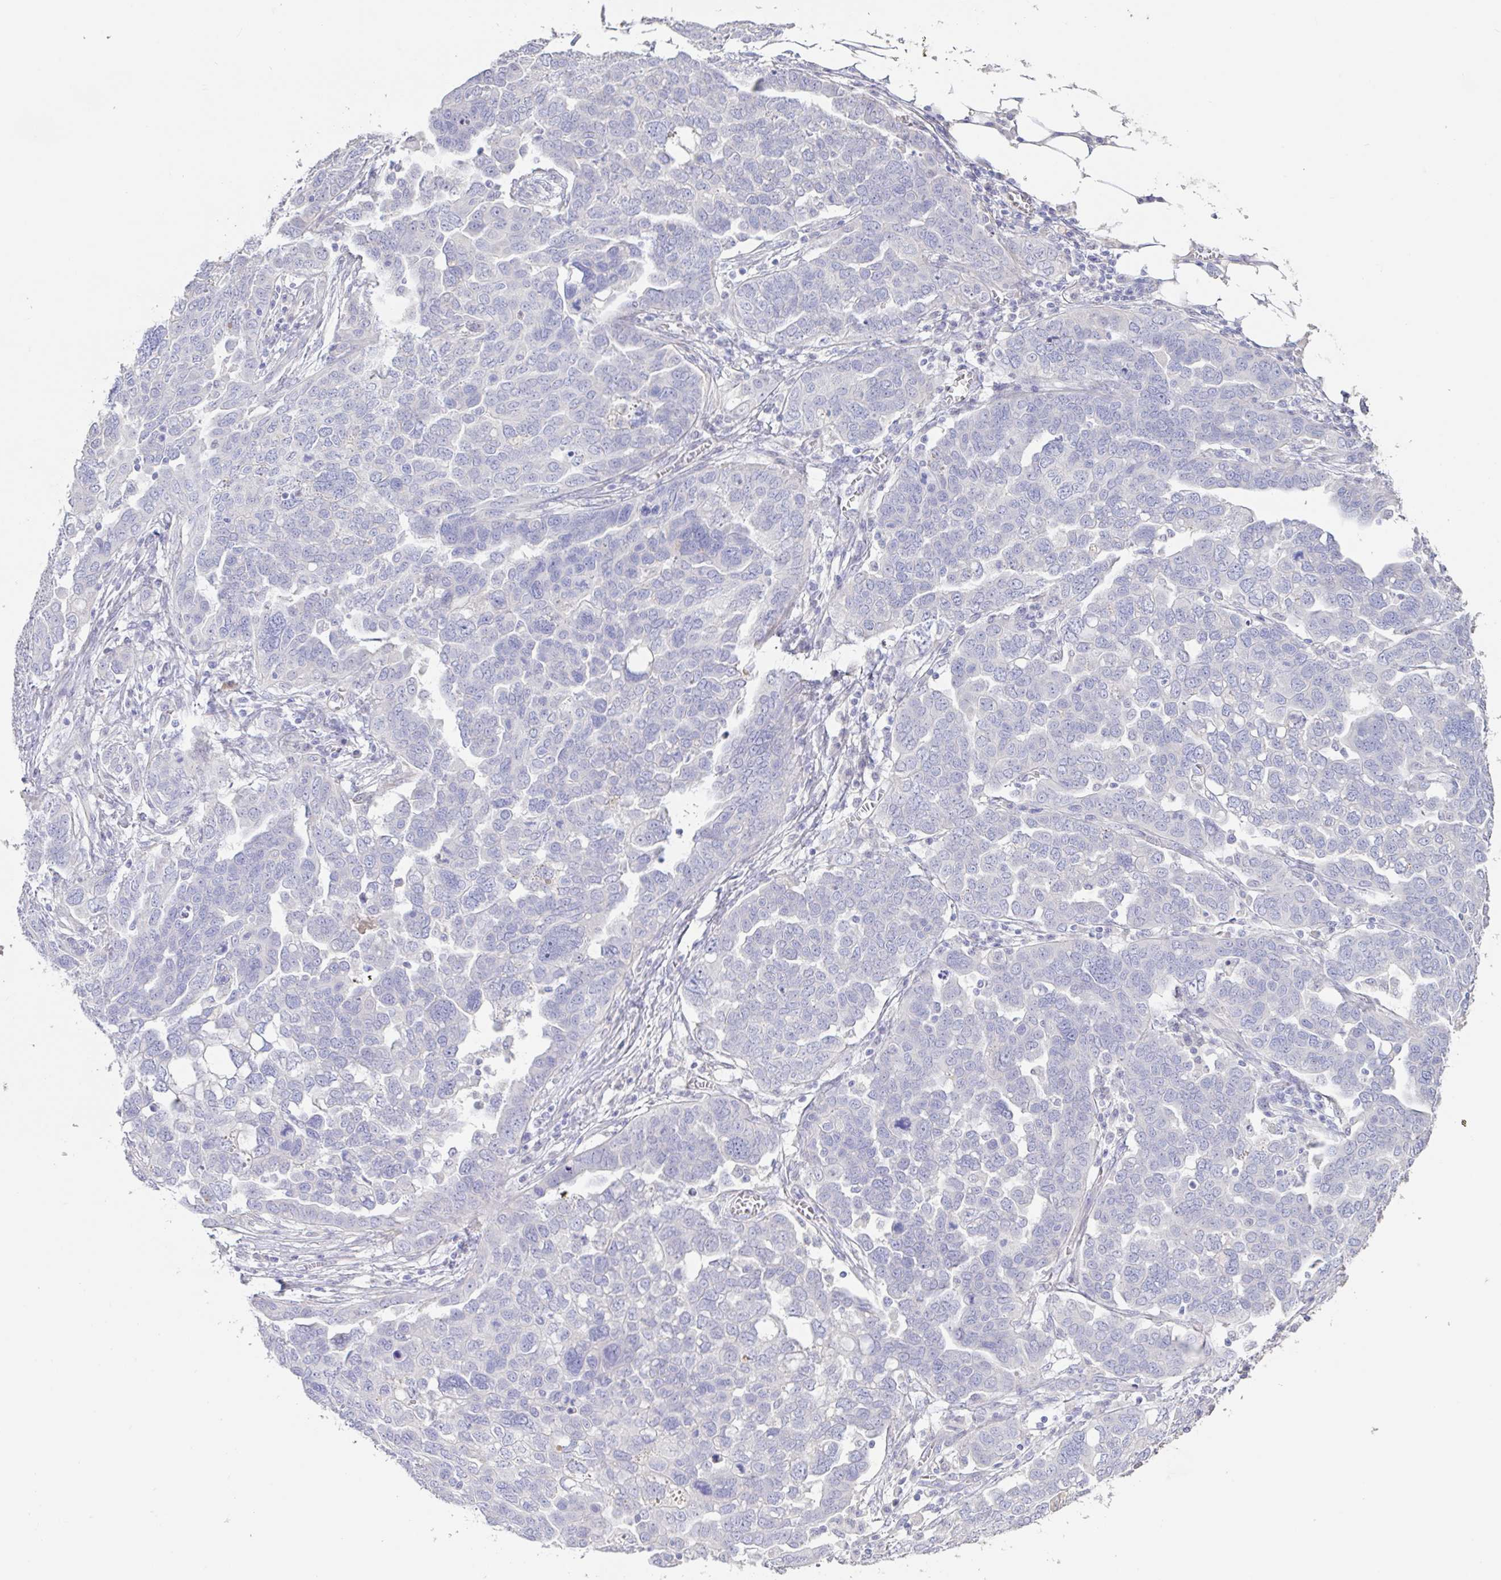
{"staining": {"intensity": "negative", "quantity": "none", "location": "none"}, "tissue": "ovarian cancer", "cell_type": "Tumor cells", "image_type": "cancer", "snomed": [{"axis": "morphology", "description": "Cystadenocarcinoma, serous, NOS"}, {"axis": "topography", "description": "Ovary"}], "caption": "This is an immunohistochemistry histopathology image of human serous cystadenocarcinoma (ovarian). There is no expression in tumor cells.", "gene": "PYGM", "patient": {"sex": "female", "age": 59}}